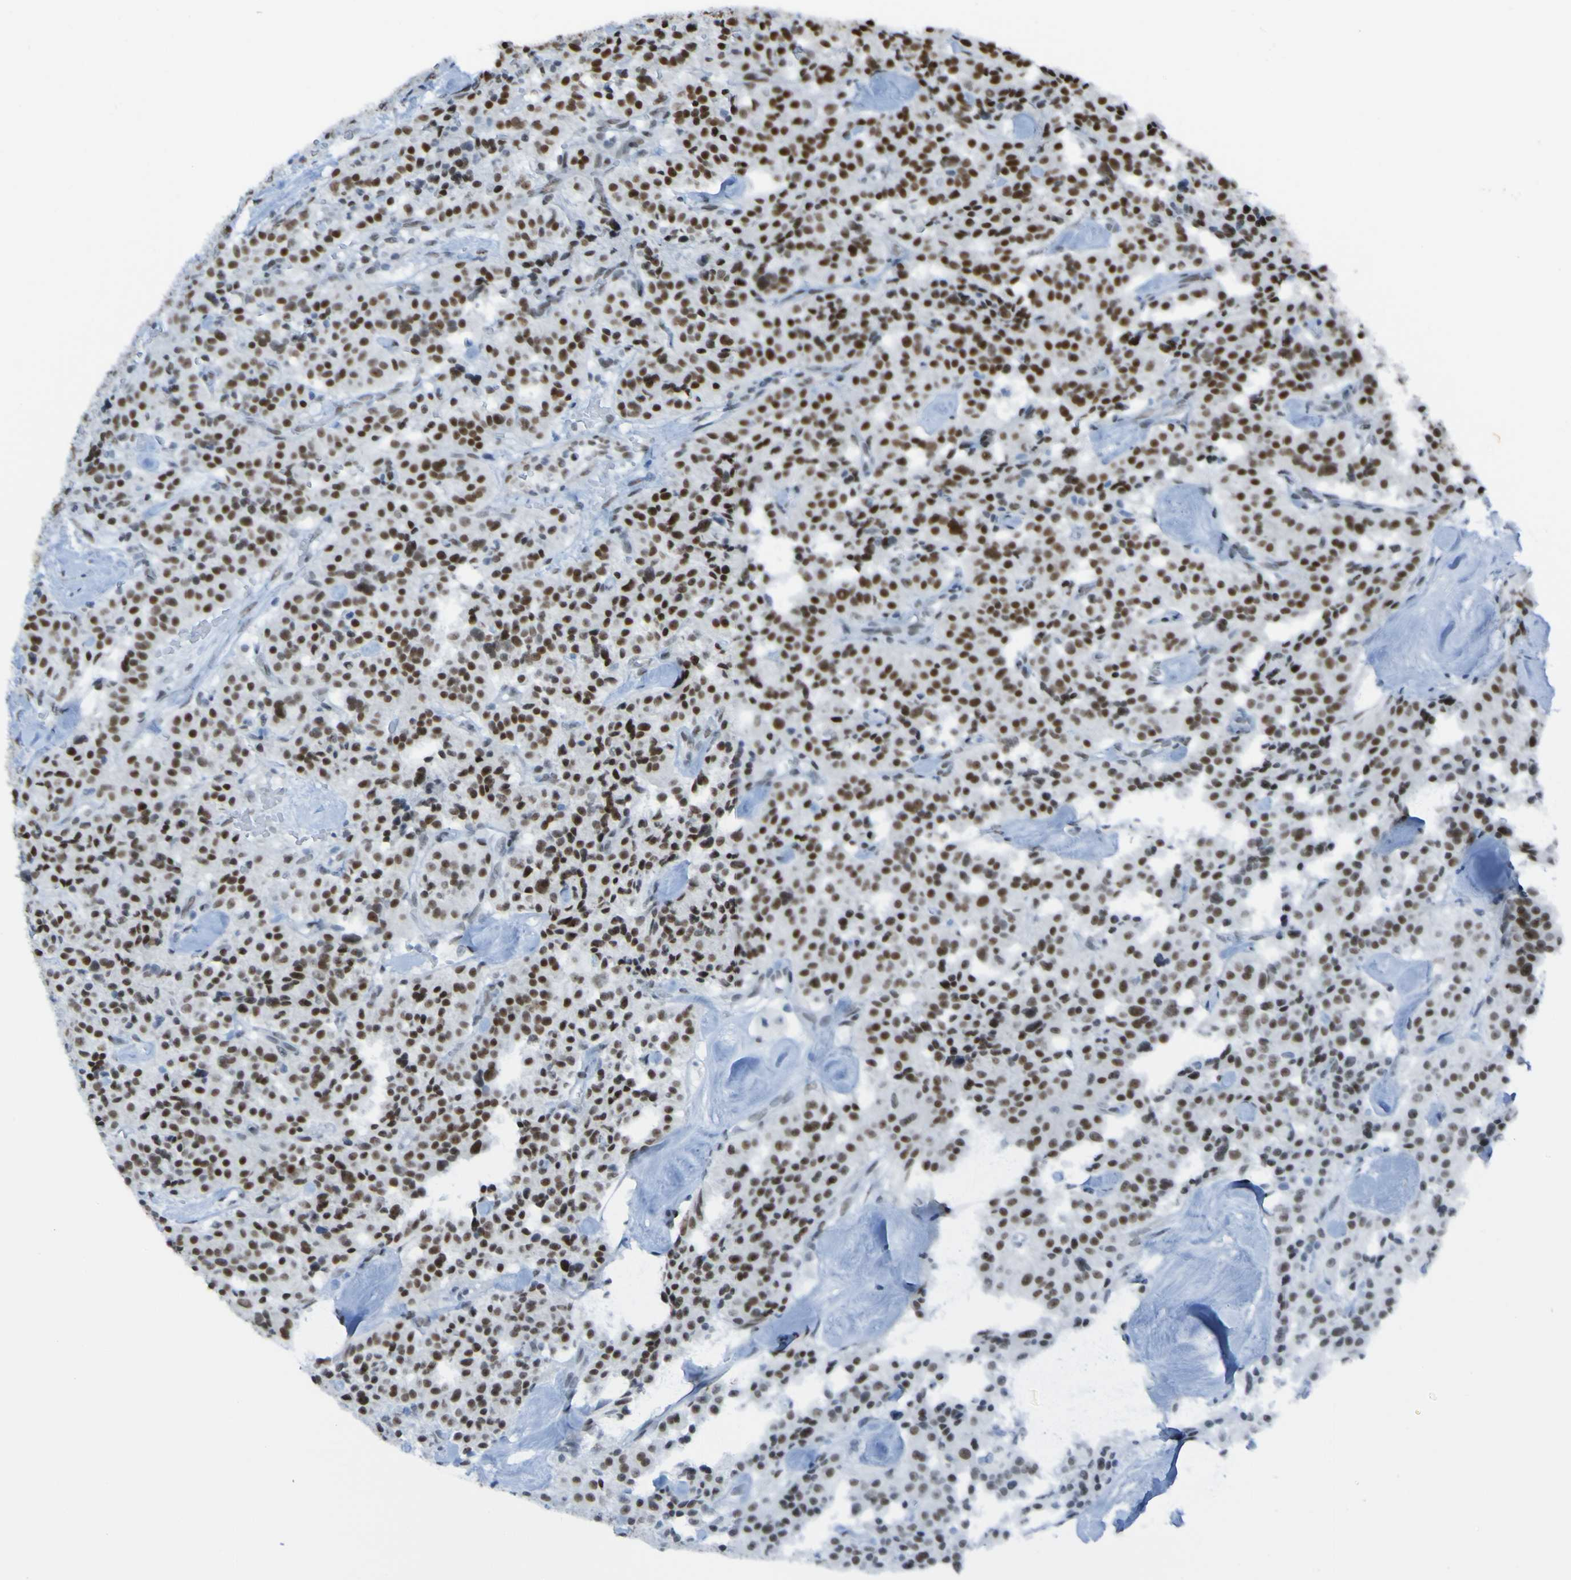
{"staining": {"intensity": "strong", "quantity": ">75%", "location": "nuclear"}, "tissue": "carcinoid", "cell_type": "Tumor cells", "image_type": "cancer", "snomed": [{"axis": "morphology", "description": "Carcinoid, malignant, NOS"}, {"axis": "topography", "description": "Lung"}], "caption": "The photomicrograph shows a brown stain indicating the presence of a protein in the nuclear of tumor cells in carcinoid. (Brightfield microscopy of DAB IHC at high magnification).", "gene": "PHF2", "patient": {"sex": "male", "age": 30}}